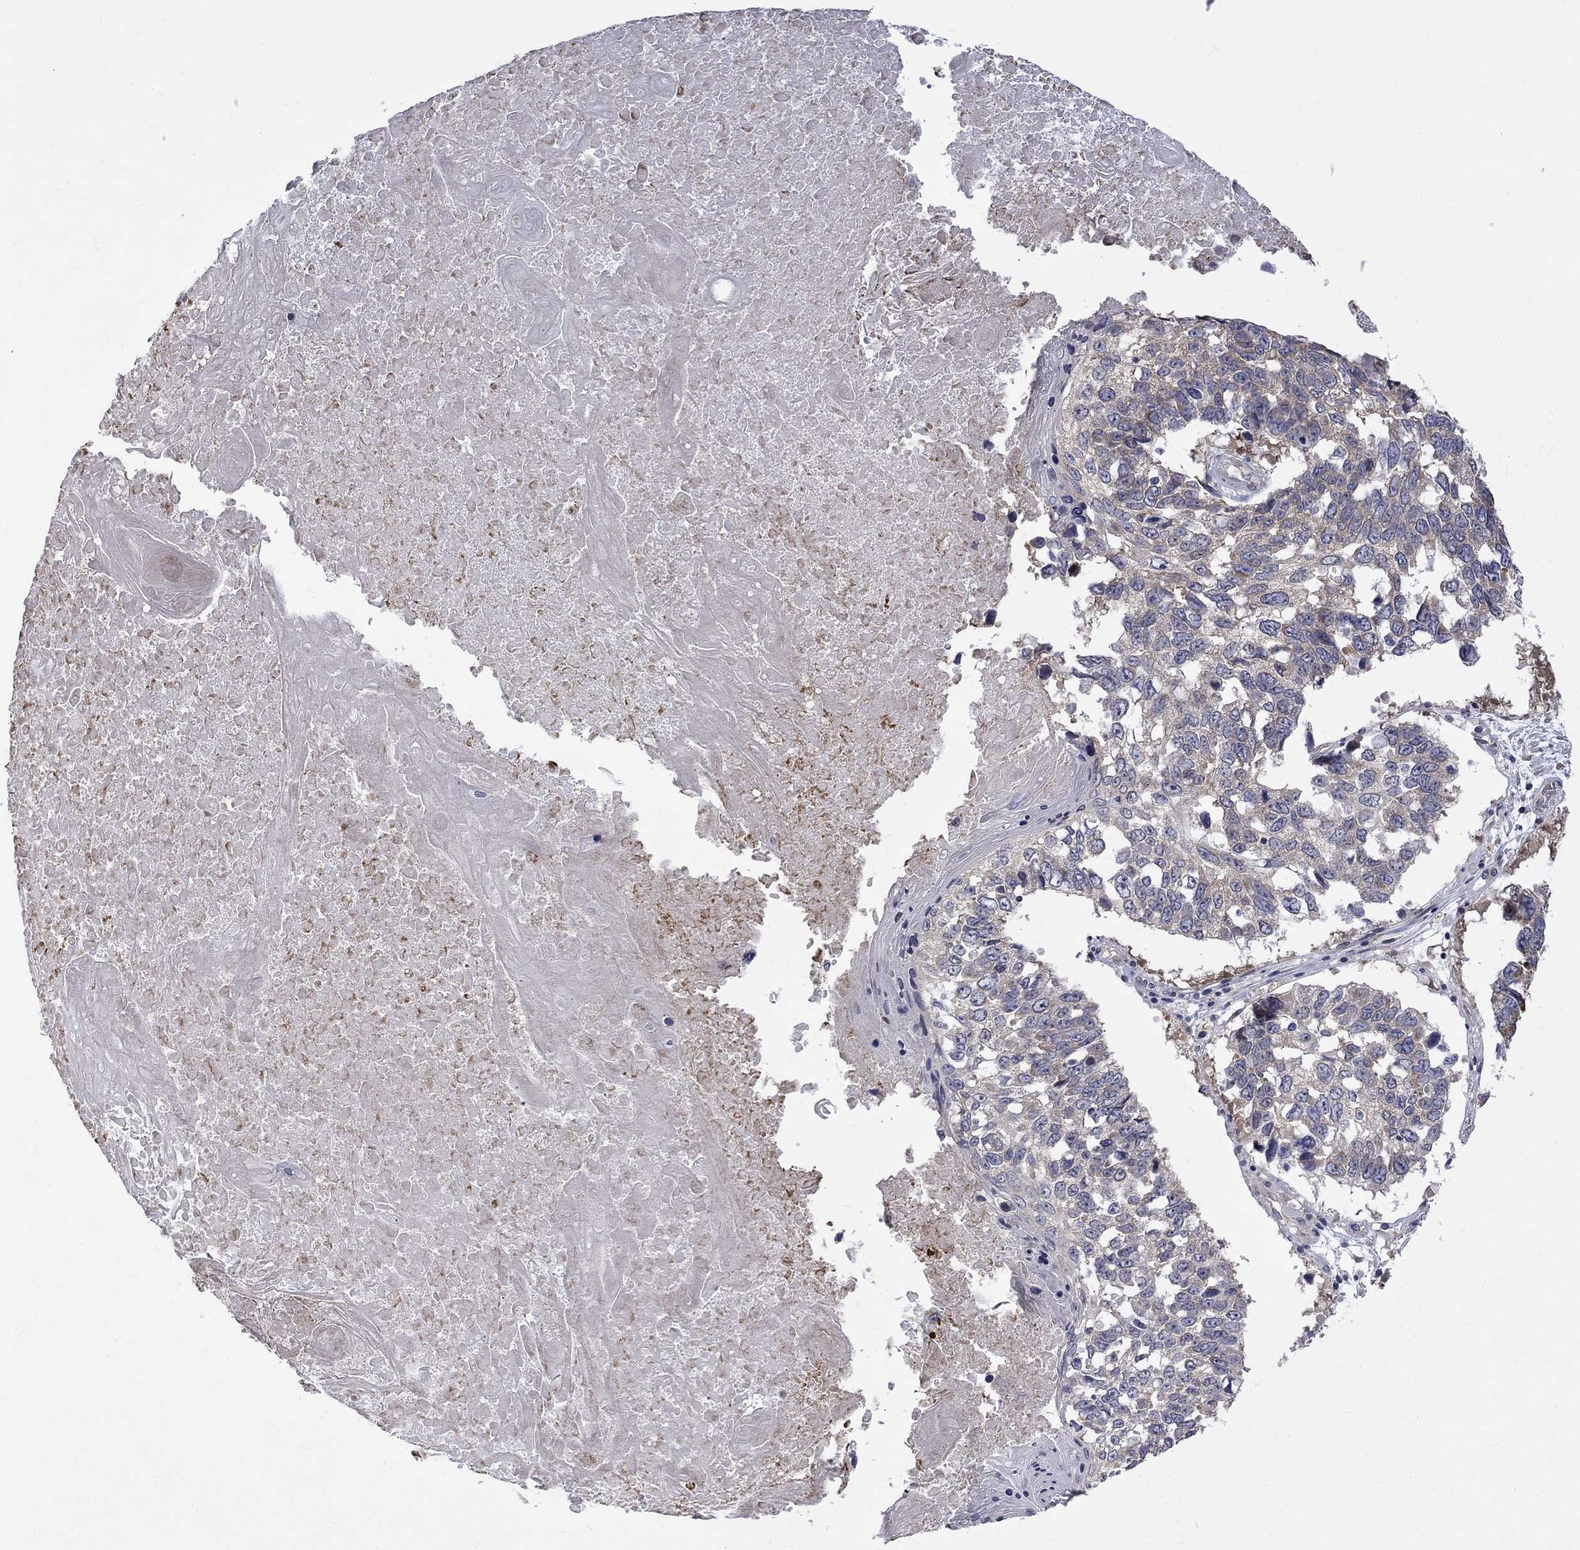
{"staining": {"intensity": "negative", "quantity": "none", "location": "none"}, "tissue": "lung cancer", "cell_type": "Tumor cells", "image_type": "cancer", "snomed": [{"axis": "morphology", "description": "Squamous cell carcinoma, NOS"}, {"axis": "topography", "description": "Lung"}], "caption": "This is a micrograph of immunohistochemistry staining of lung cancer, which shows no positivity in tumor cells. Nuclei are stained in blue.", "gene": "SH2B1", "patient": {"sex": "male", "age": 82}}